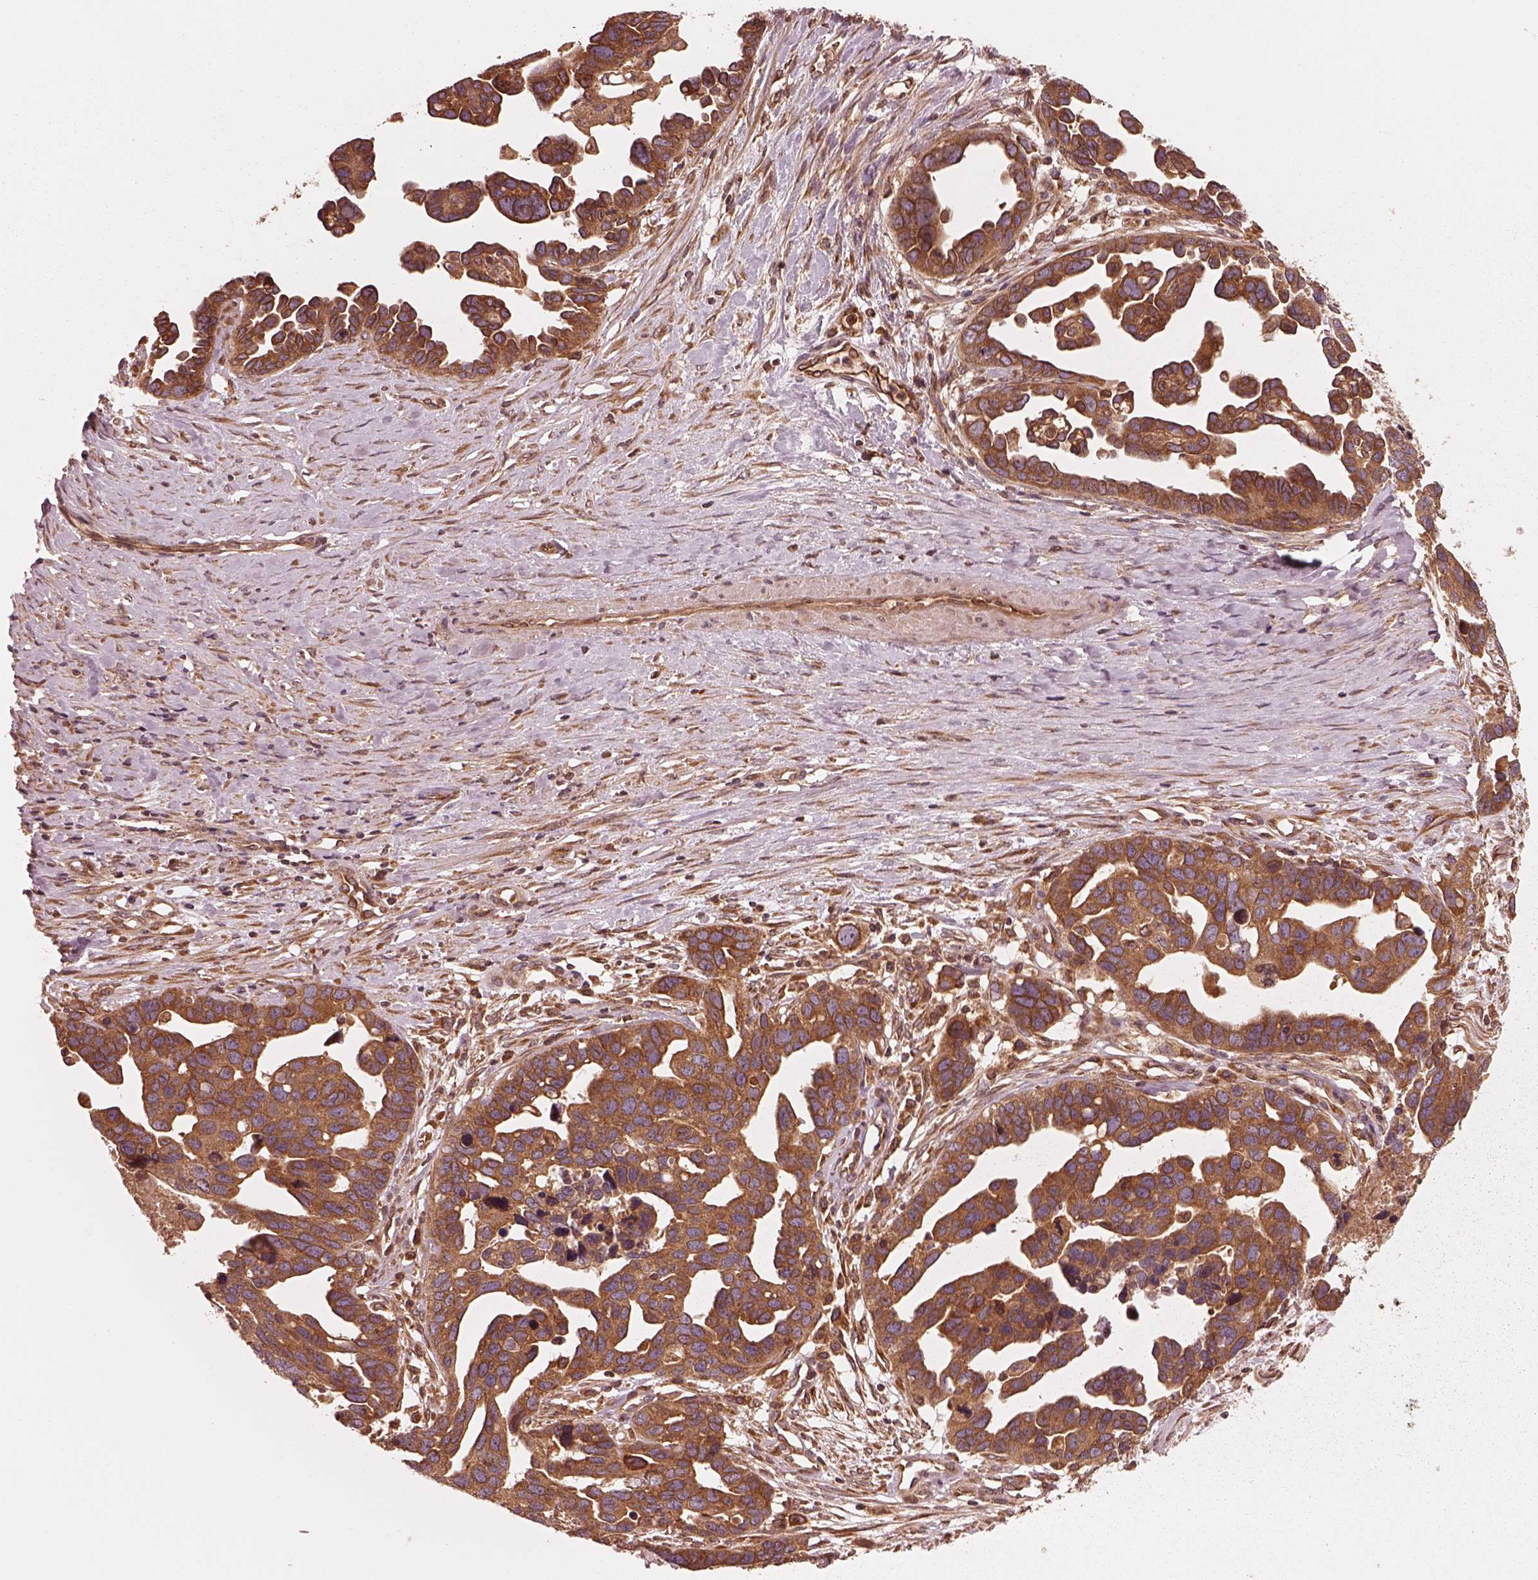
{"staining": {"intensity": "strong", "quantity": "25%-75%", "location": "cytoplasmic/membranous"}, "tissue": "ovarian cancer", "cell_type": "Tumor cells", "image_type": "cancer", "snomed": [{"axis": "morphology", "description": "Cystadenocarcinoma, serous, NOS"}, {"axis": "topography", "description": "Ovary"}], "caption": "Ovarian cancer was stained to show a protein in brown. There is high levels of strong cytoplasmic/membranous staining in about 25%-75% of tumor cells.", "gene": "PIK3R2", "patient": {"sex": "female", "age": 54}}